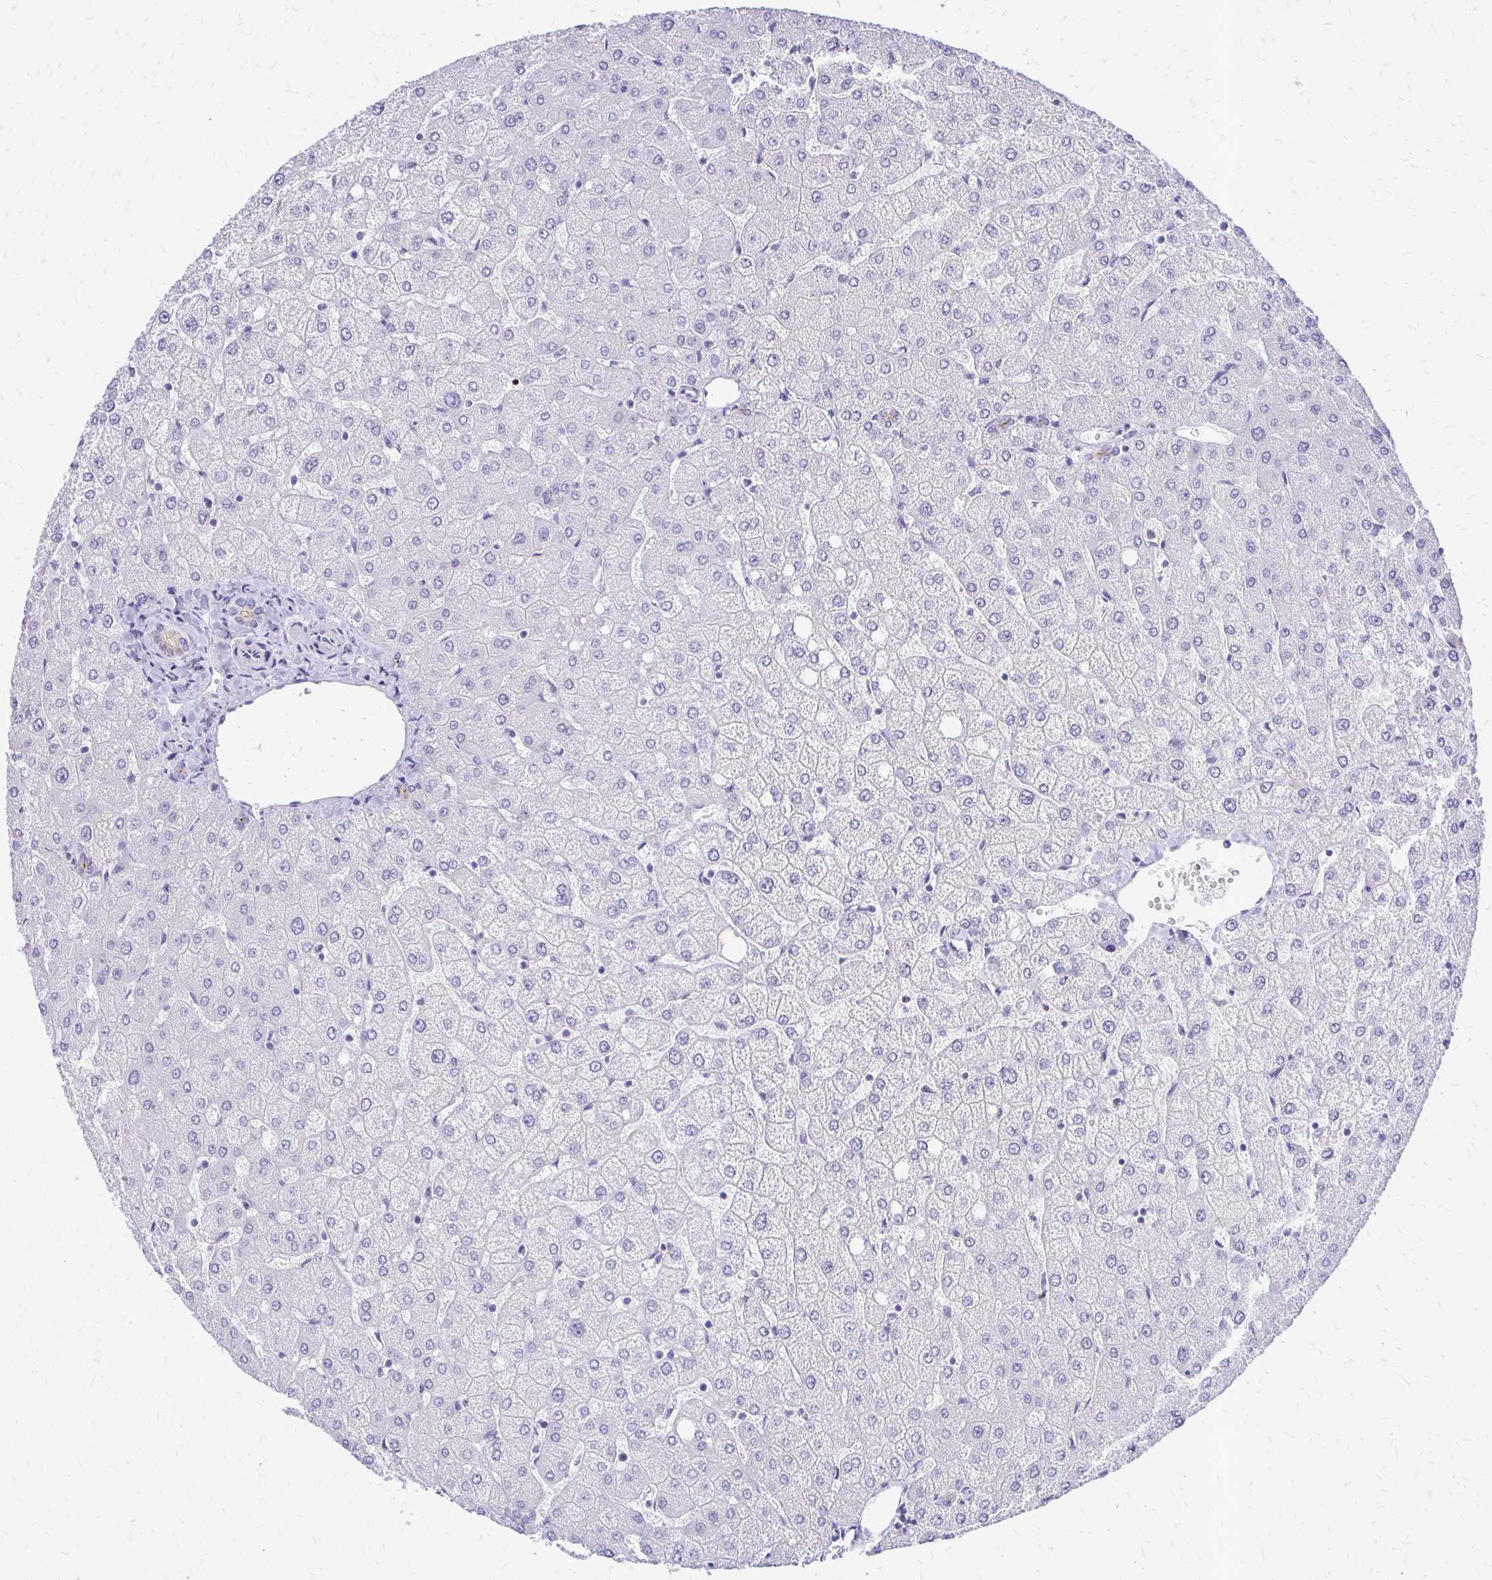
{"staining": {"intensity": "negative", "quantity": "none", "location": "none"}, "tissue": "liver", "cell_type": "Cholangiocytes", "image_type": "normal", "snomed": [{"axis": "morphology", "description": "Normal tissue, NOS"}, {"axis": "topography", "description": "Liver"}], "caption": "Human liver stained for a protein using IHC shows no positivity in cholangiocytes.", "gene": "EPYC", "patient": {"sex": "female", "age": 54}}